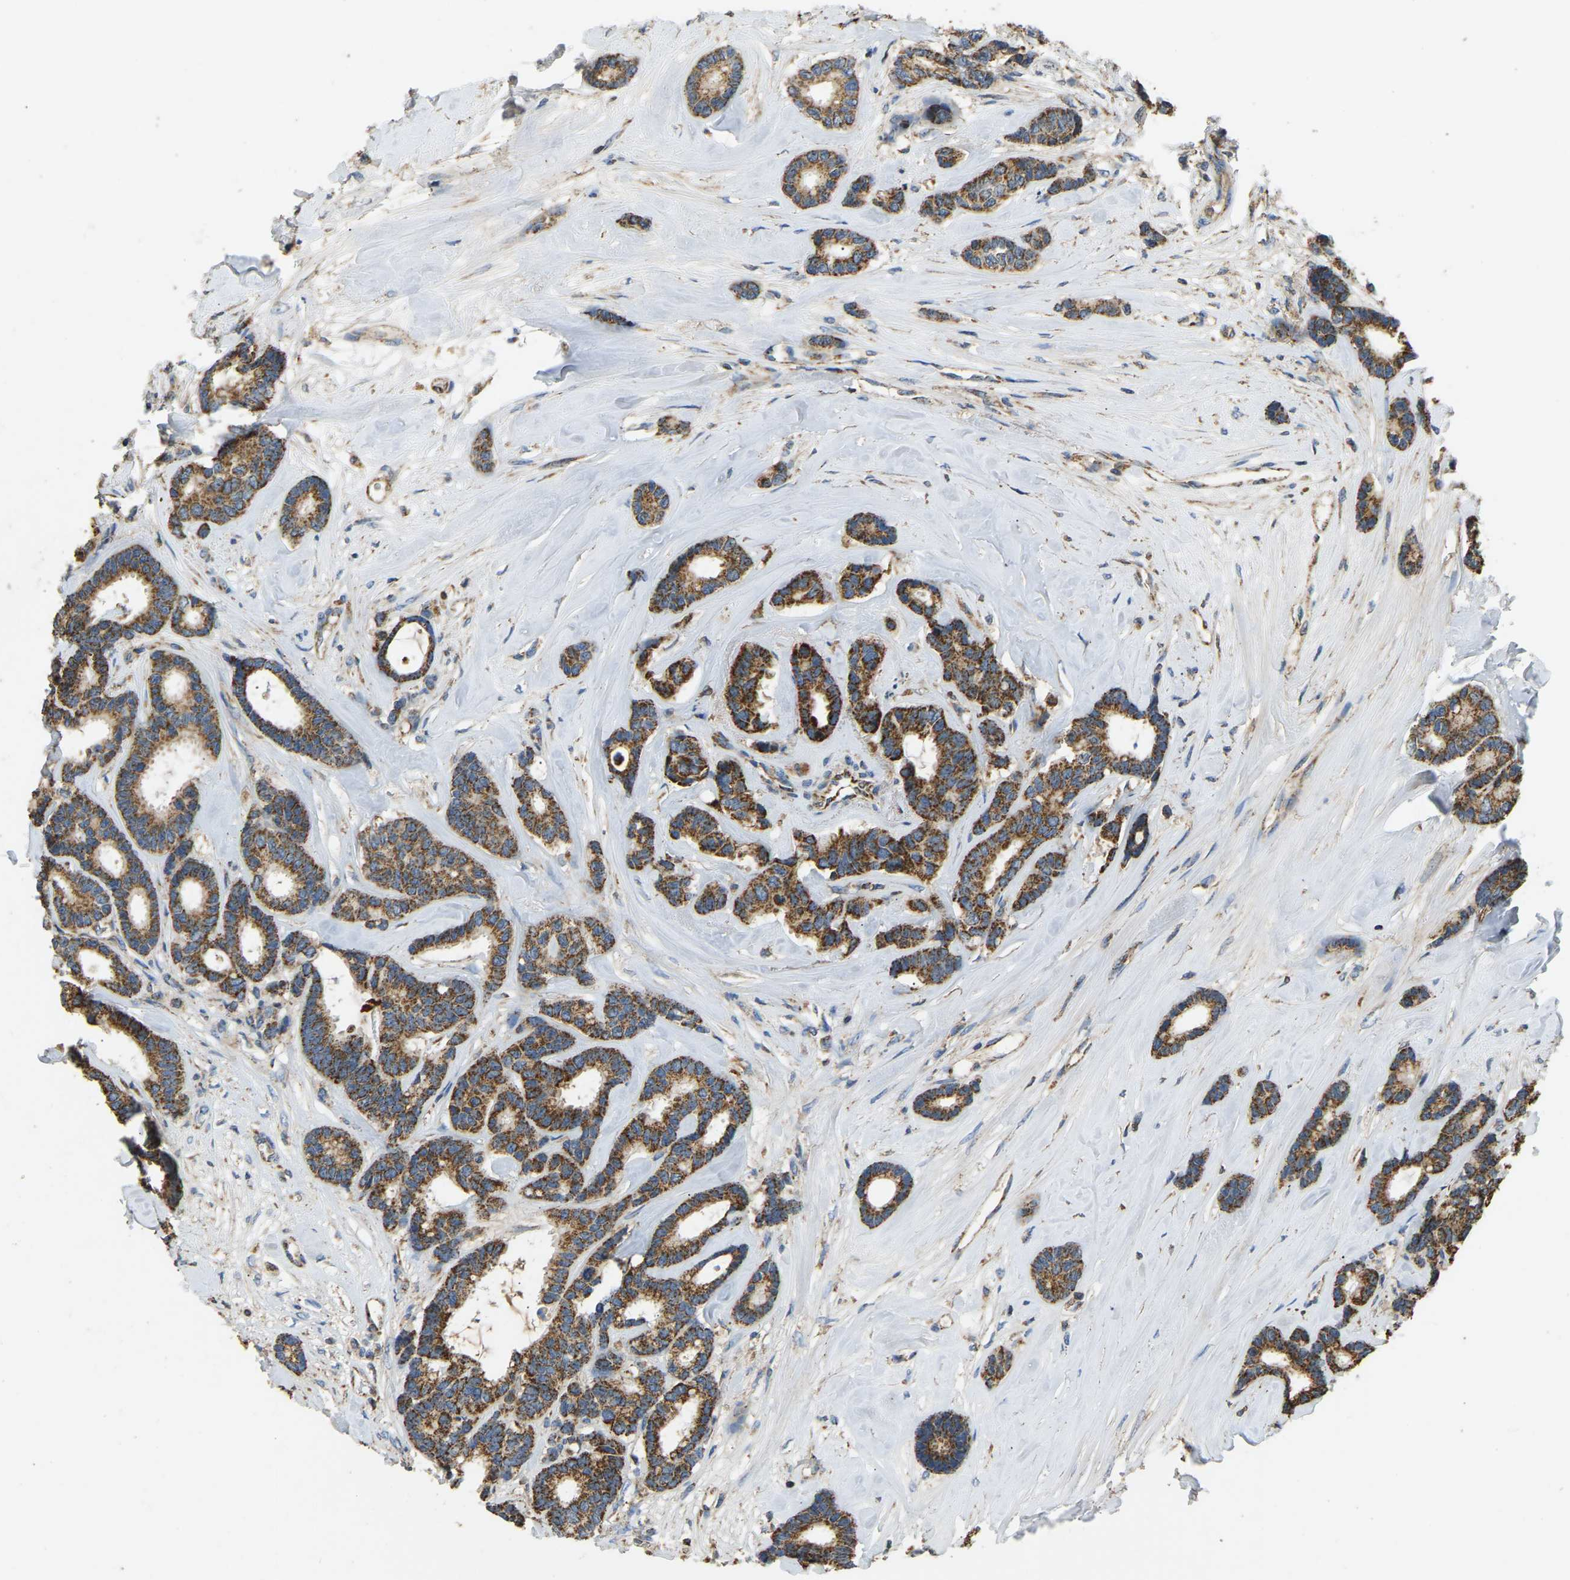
{"staining": {"intensity": "strong", "quantity": ">75%", "location": "cytoplasmic/membranous"}, "tissue": "breast cancer", "cell_type": "Tumor cells", "image_type": "cancer", "snomed": [{"axis": "morphology", "description": "Duct carcinoma"}, {"axis": "topography", "description": "Breast"}], "caption": "The image shows immunohistochemical staining of breast intraductal carcinoma. There is strong cytoplasmic/membranous staining is appreciated in approximately >75% of tumor cells.", "gene": "TUFM", "patient": {"sex": "female", "age": 87}}